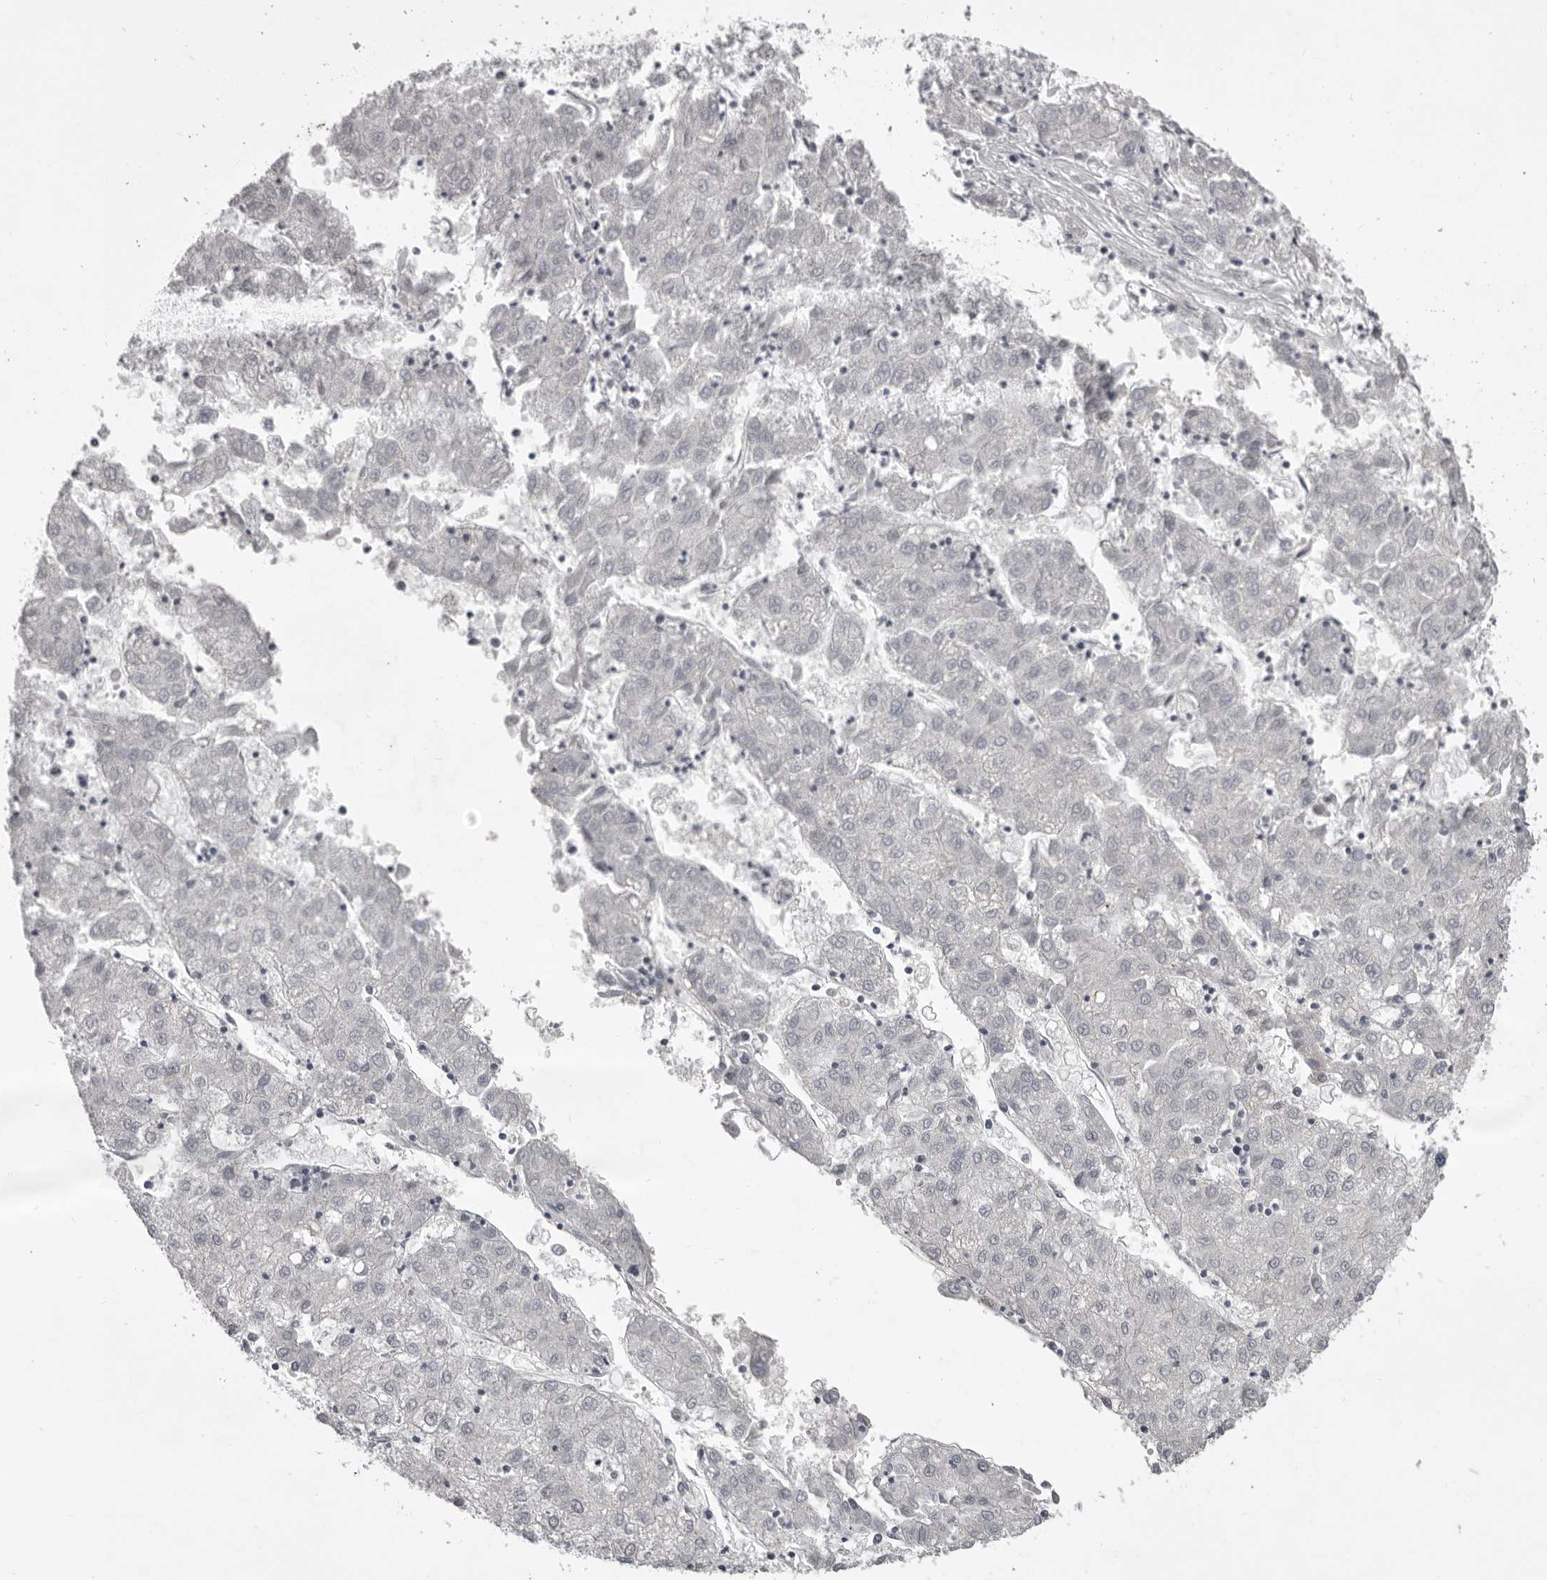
{"staining": {"intensity": "negative", "quantity": "none", "location": "none"}, "tissue": "liver cancer", "cell_type": "Tumor cells", "image_type": "cancer", "snomed": [{"axis": "morphology", "description": "Carcinoma, Hepatocellular, NOS"}, {"axis": "topography", "description": "Liver"}], "caption": "There is no significant staining in tumor cells of liver cancer (hepatocellular carcinoma). (Immunohistochemistry, brightfield microscopy, high magnification).", "gene": "EPHA10", "patient": {"sex": "male", "age": 72}}